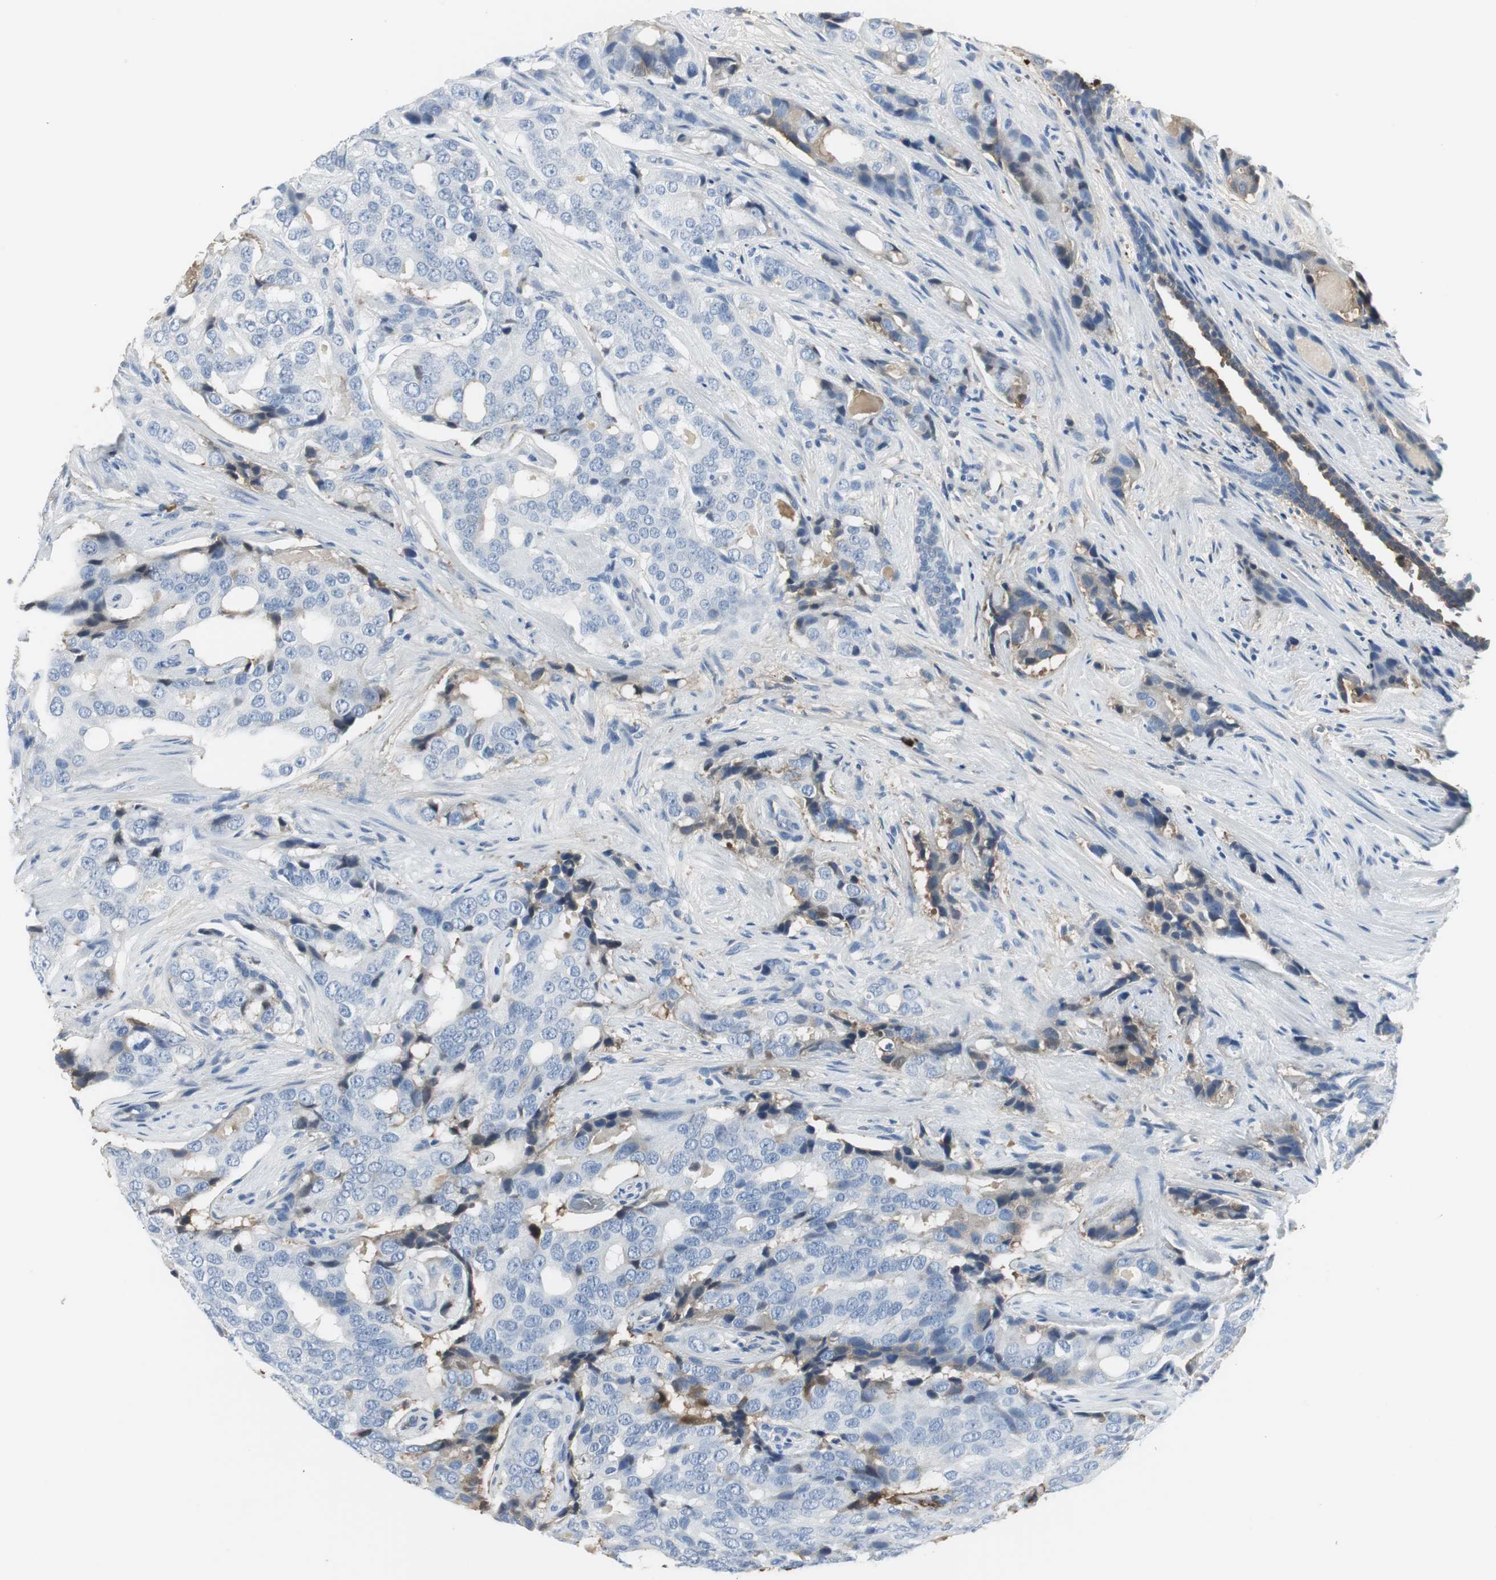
{"staining": {"intensity": "negative", "quantity": "none", "location": "none"}, "tissue": "prostate cancer", "cell_type": "Tumor cells", "image_type": "cancer", "snomed": [{"axis": "morphology", "description": "Adenocarcinoma, High grade"}, {"axis": "topography", "description": "Prostate"}], "caption": "Immunohistochemistry (IHC) image of prostate cancer stained for a protein (brown), which exhibits no expression in tumor cells.", "gene": "IGHA1", "patient": {"sex": "male", "age": 58}}